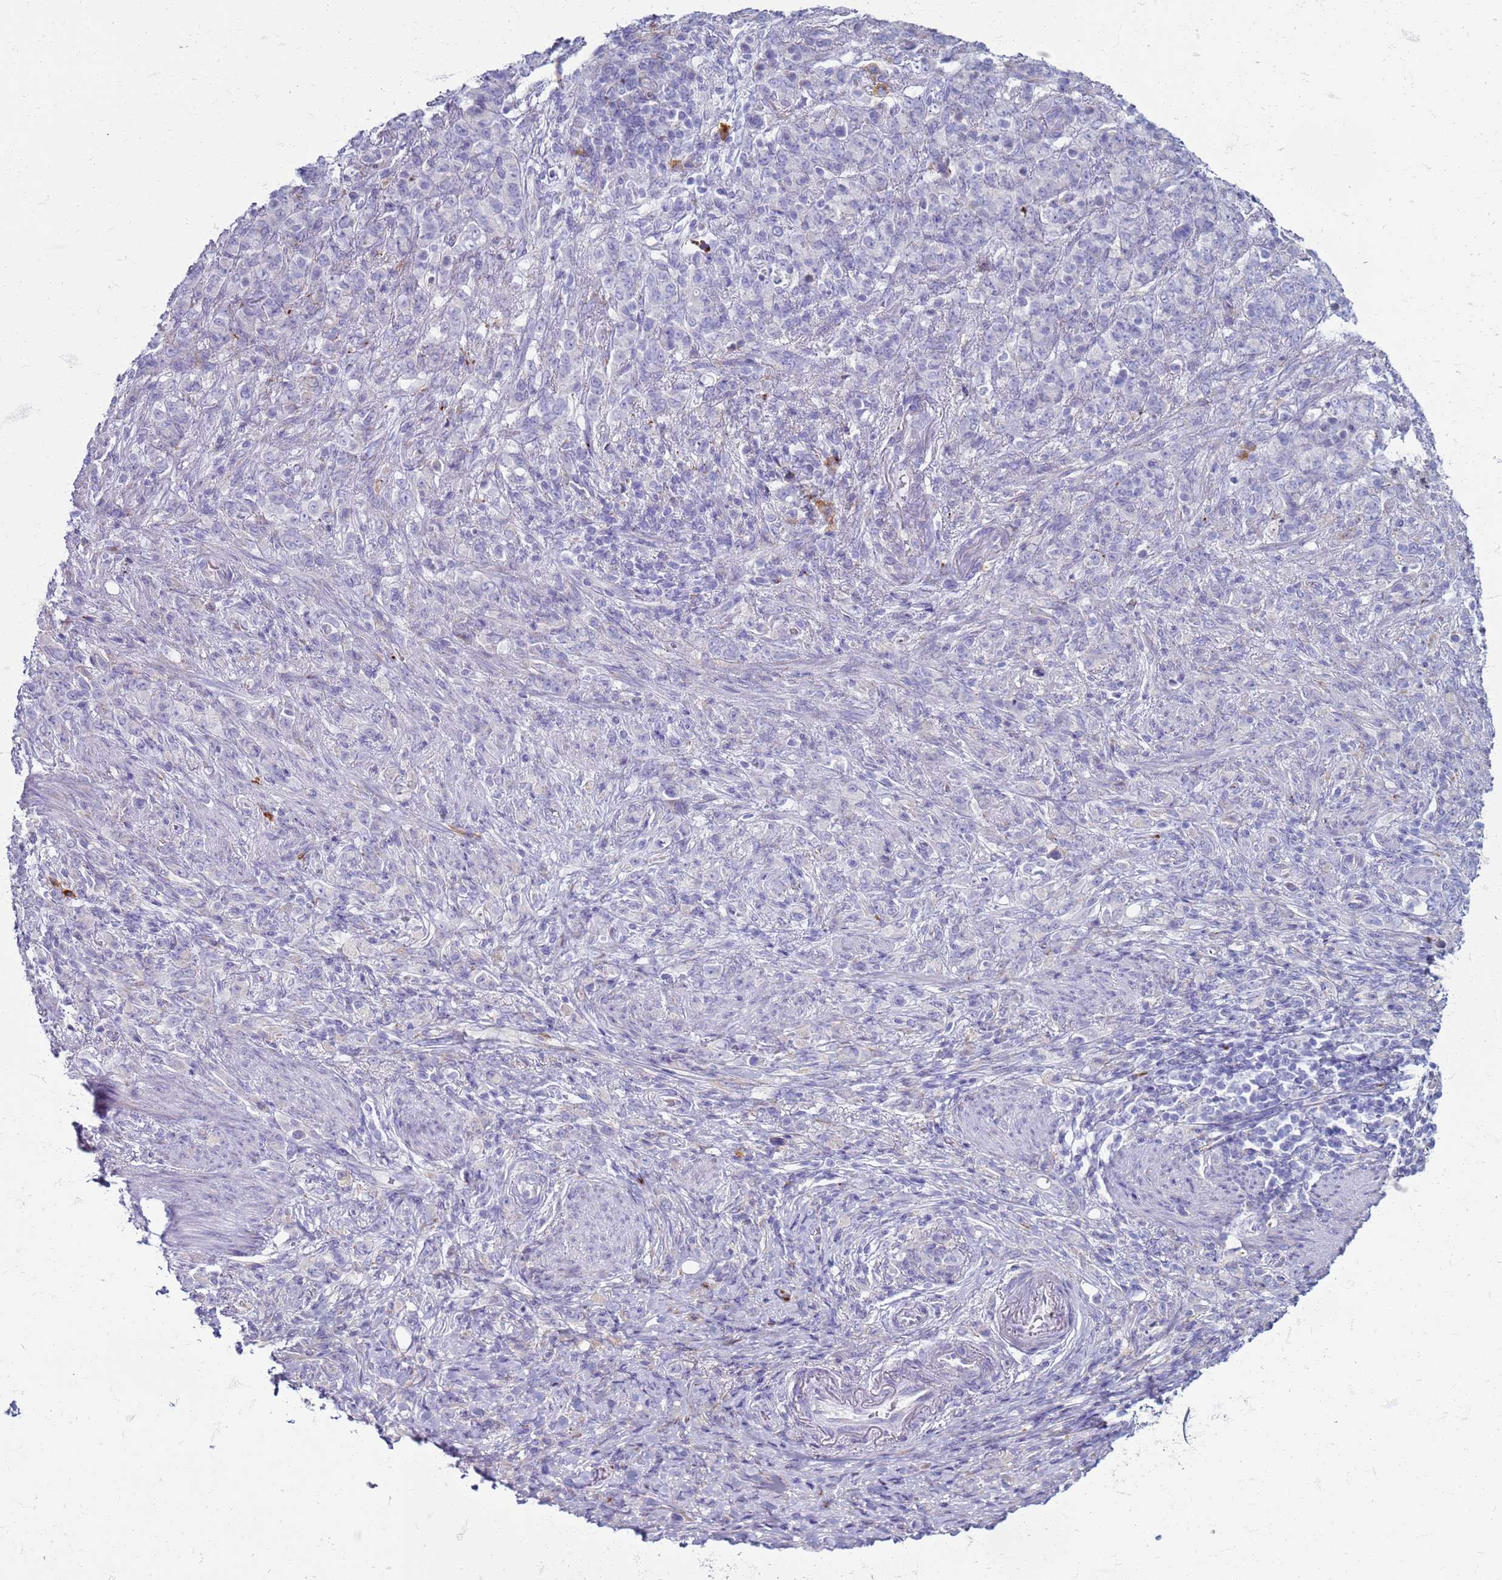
{"staining": {"intensity": "negative", "quantity": "none", "location": "none"}, "tissue": "stomach cancer", "cell_type": "Tumor cells", "image_type": "cancer", "snomed": [{"axis": "morphology", "description": "Adenocarcinoma, NOS"}, {"axis": "topography", "description": "Stomach"}], "caption": "DAB (3,3'-diaminobenzidine) immunohistochemical staining of stomach adenocarcinoma reveals no significant staining in tumor cells.", "gene": "PDK3", "patient": {"sex": "female", "age": 79}}